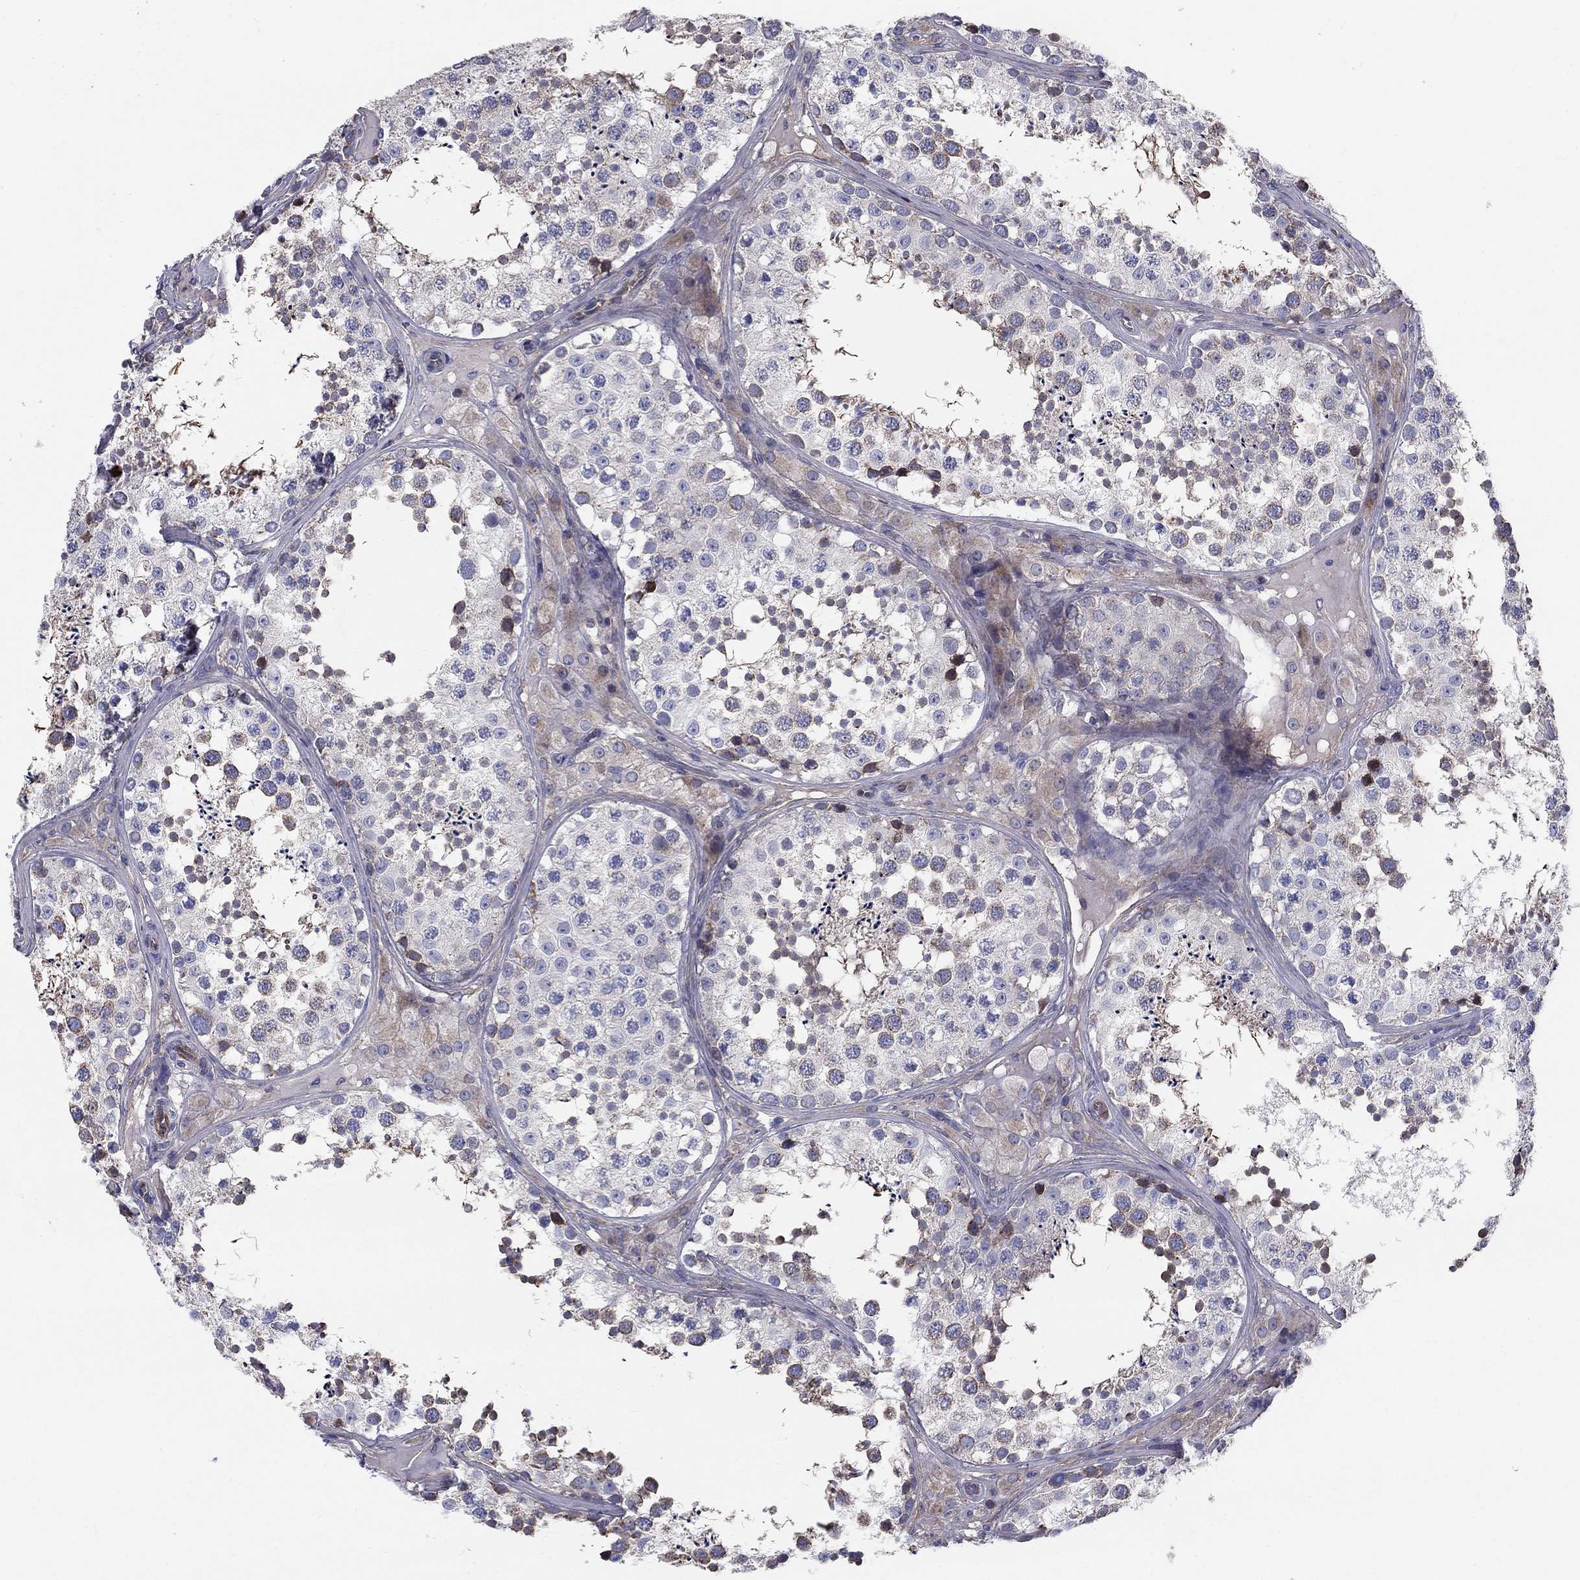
{"staining": {"intensity": "moderate", "quantity": "25%-75%", "location": "cytoplasmic/membranous"}, "tissue": "testis", "cell_type": "Cells in seminiferous ducts", "image_type": "normal", "snomed": [{"axis": "morphology", "description": "Normal tissue, NOS"}, {"axis": "topography", "description": "Testis"}], "caption": "Immunohistochemistry of normal human testis reveals medium levels of moderate cytoplasmic/membranous expression in approximately 25%-75% of cells in seminiferous ducts. The protein of interest is shown in brown color, while the nuclei are stained blue.", "gene": "EMP2", "patient": {"sex": "male", "age": 34}}